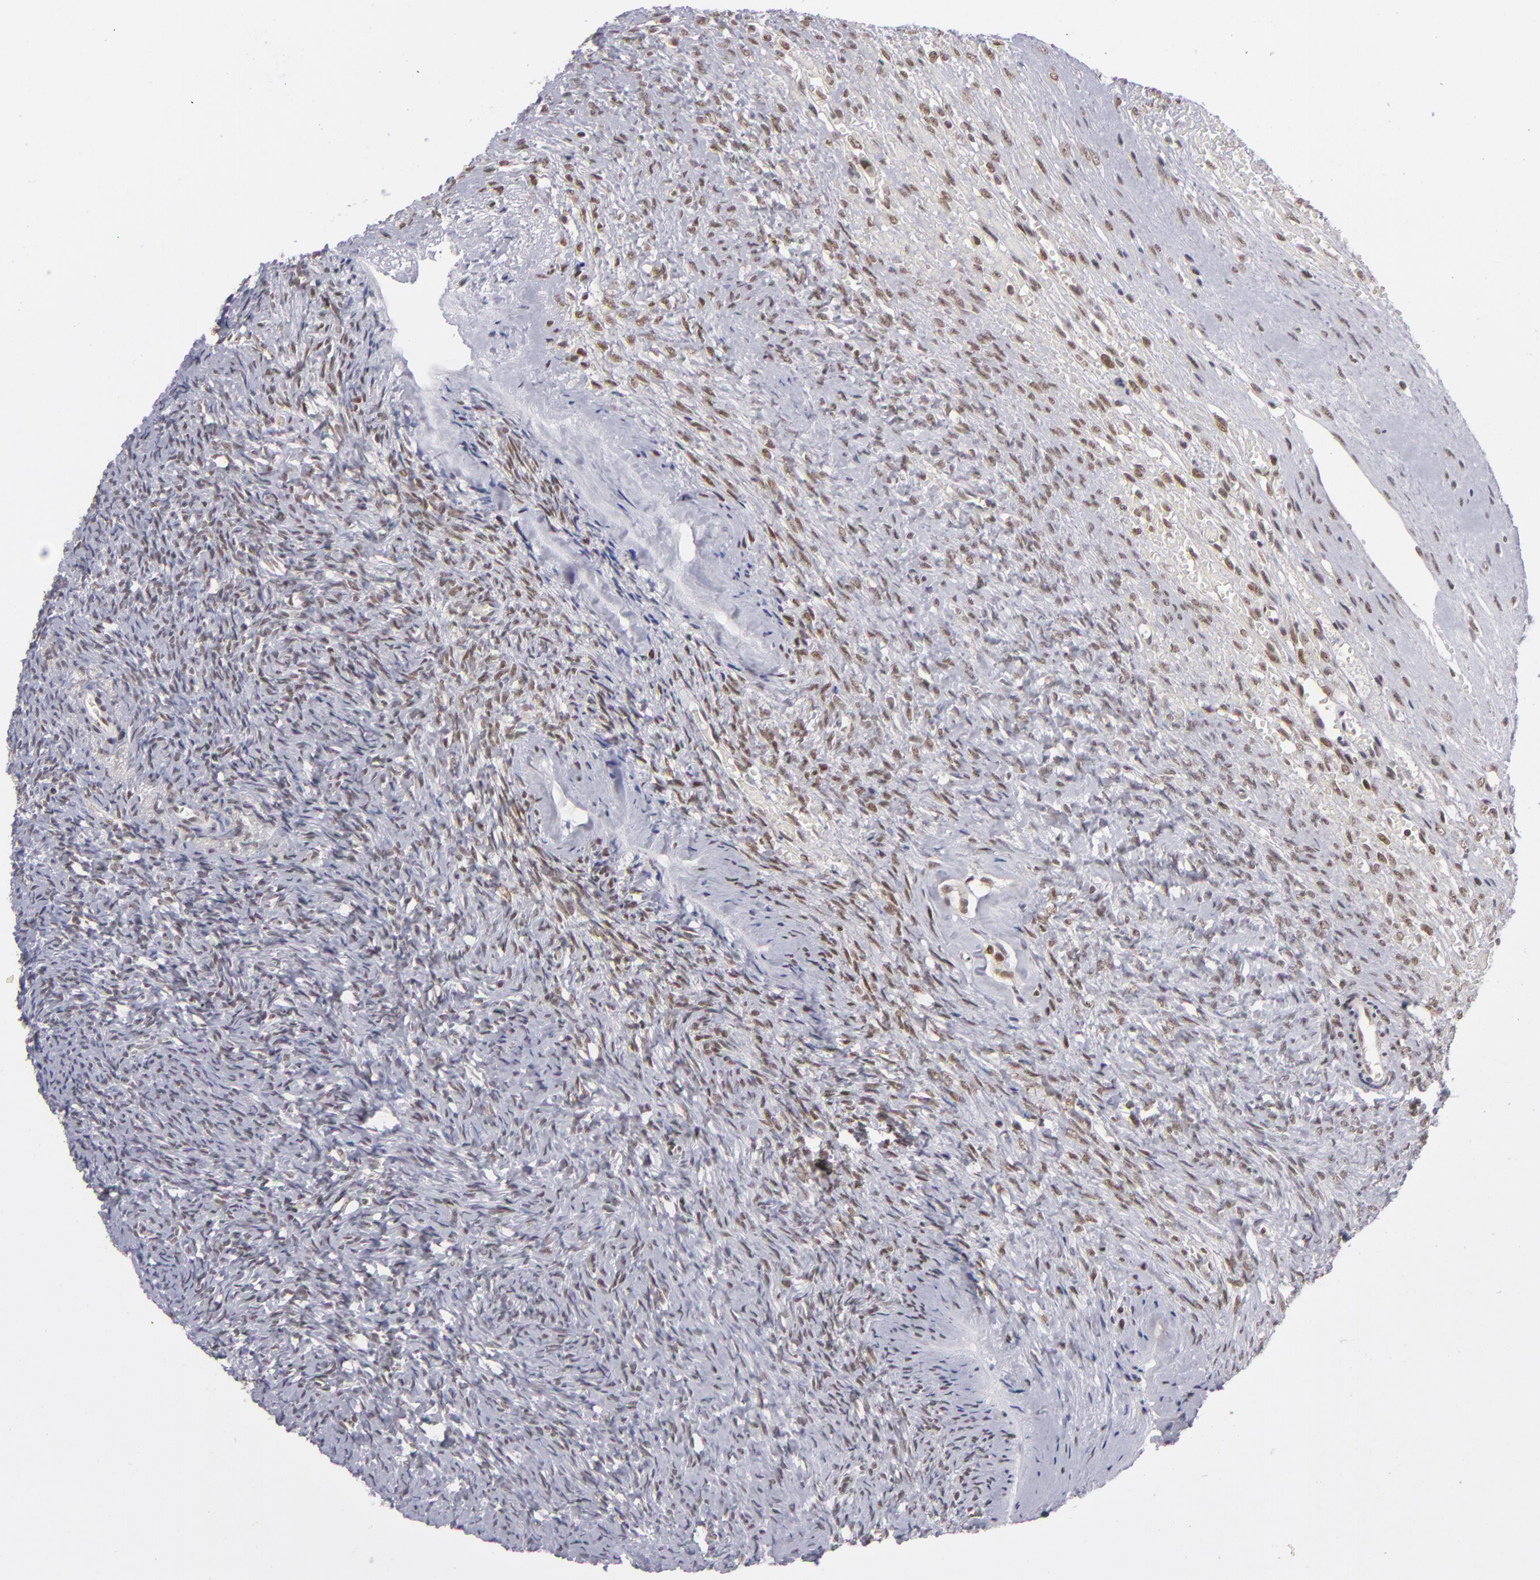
{"staining": {"intensity": "weak", "quantity": "25%-75%", "location": "nuclear"}, "tissue": "ovary", "cell_type": "Follicle cells", "image_type": "normal", "snomed": [{"axis": "morphology", "description": "Normal tissue, NOS"}, {"axis": "topography", "description": "Ovary"}], "caption": "Immunohistochemical staining of normal ovary displays 25%-75% levels of weak nuclear protein positivity in about 25%-75% of follicle cells.", "gene": "MLLT3", "patient": {"sex": "female", "age": 56}}